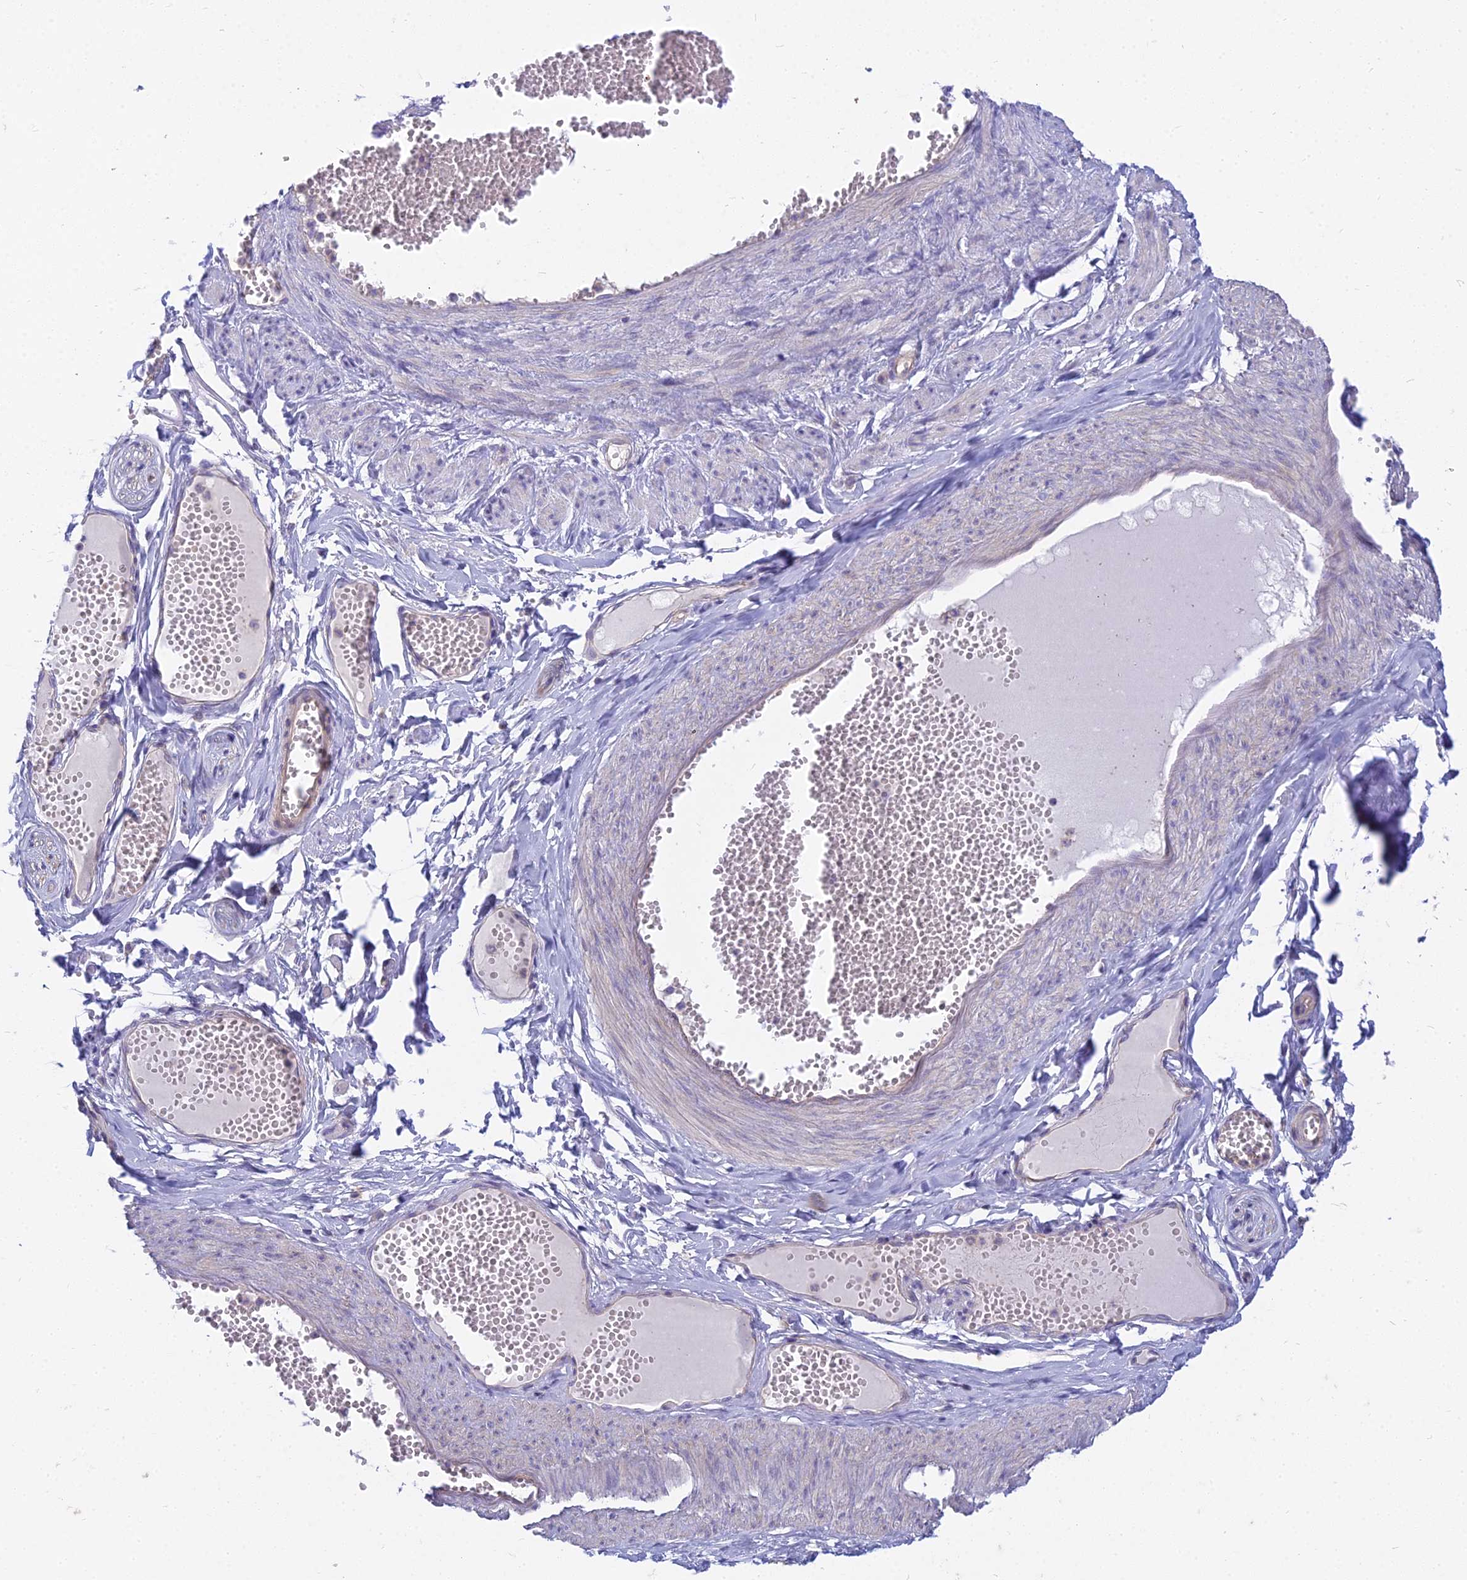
{"staining": {"intensity": "negative", "quantity": "none", "location": "none"}, "tissue": "soft tissue", "cell_type": "Chondrocytes", "image_type": "normal", "snomed": [{"axis": "morphology", "description": "Normal tissue, NOS"}, {"axis": "topography", "description": "Smooth muscle"}, {"axis": "topography", "description": "Peripheral nerve tissue"}], "caption": "Immunohistochemistry of unremarkable human soft tissue displays no staining in chondrocytes. (Immunohistochemistry, brightfield microscopy, high magnification).", "gene": "SMIM24", "patient": {"sex": "female", "age": 39}}